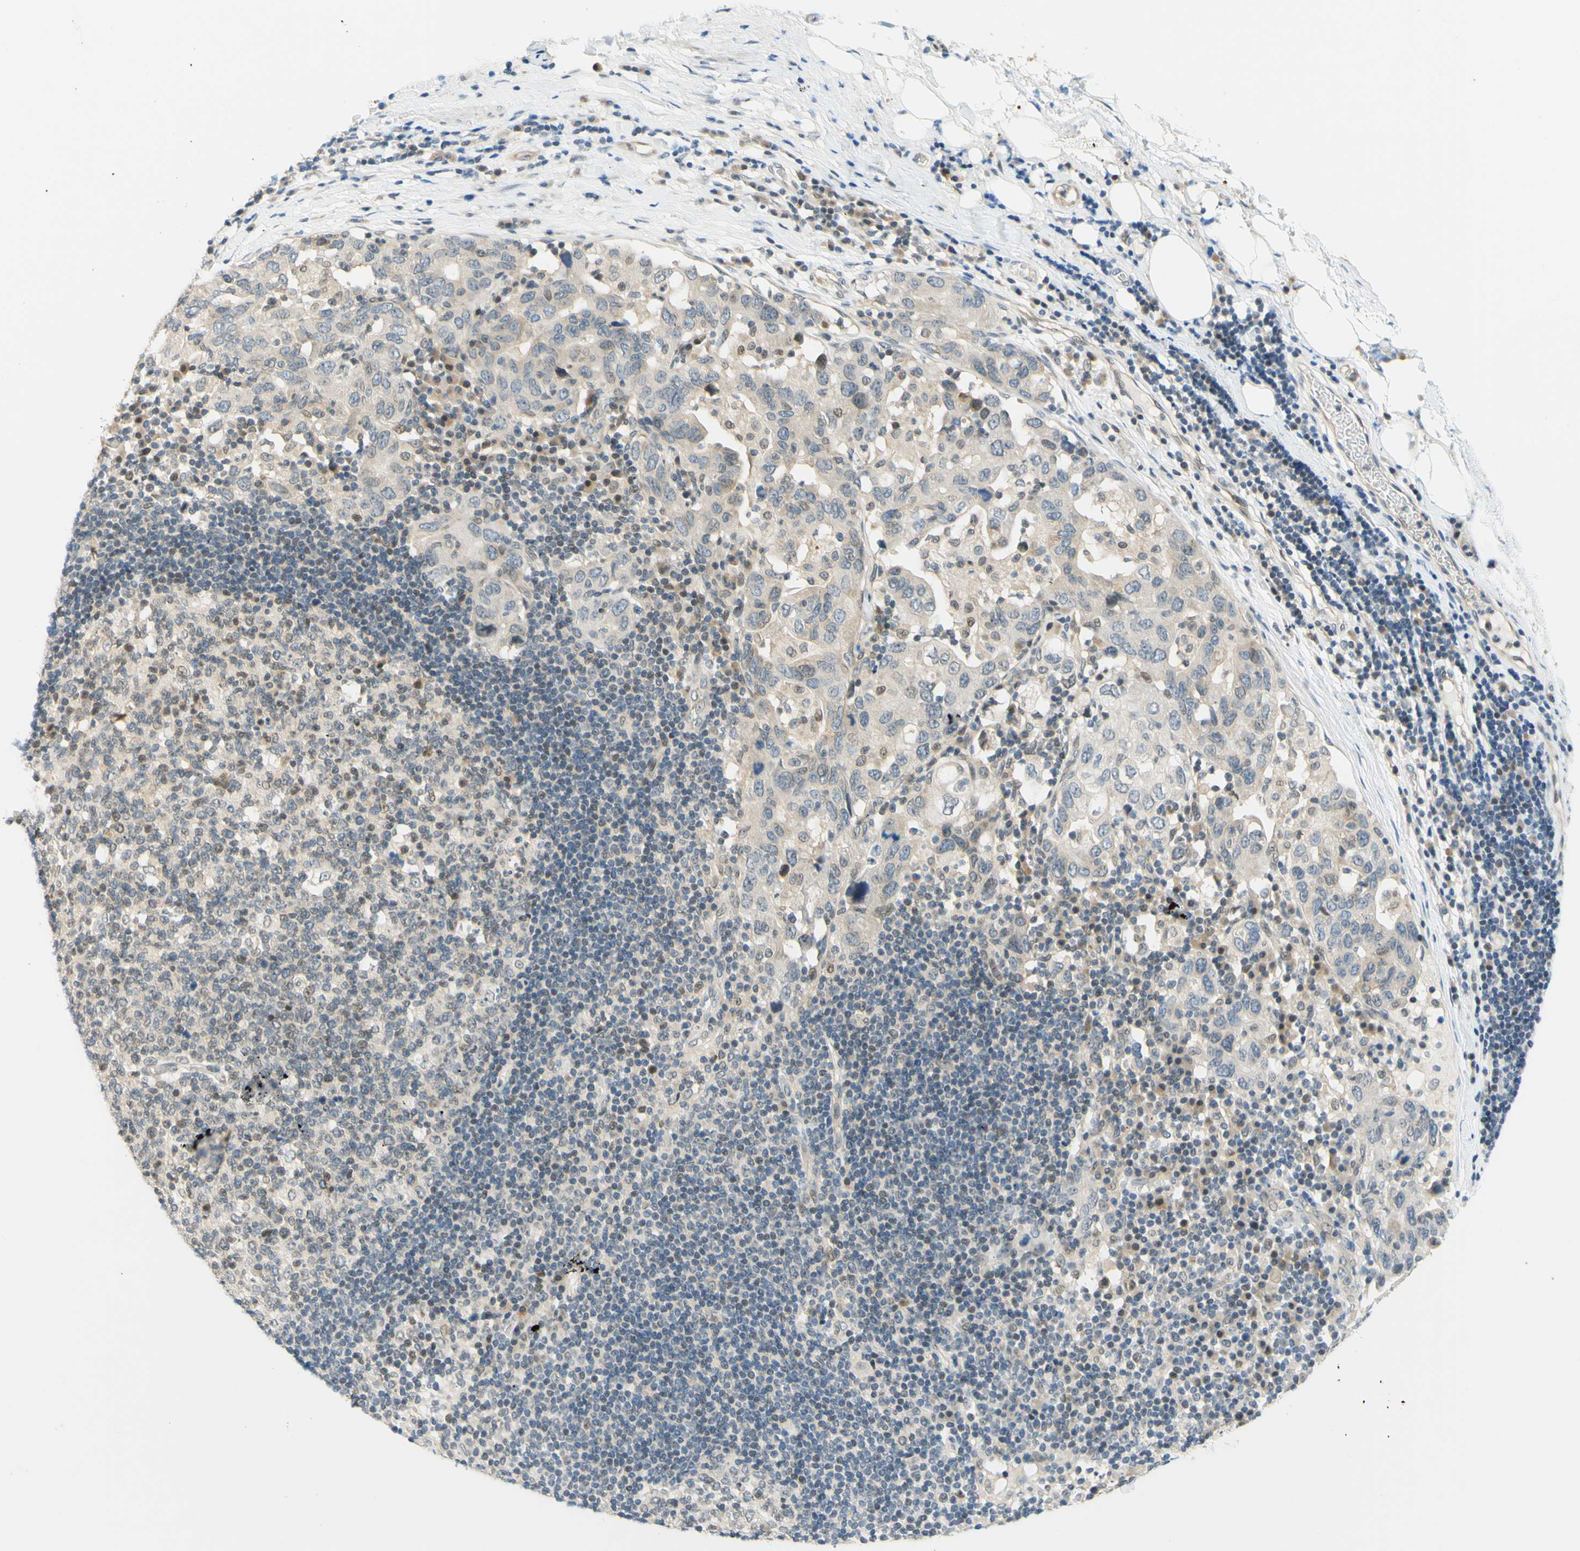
{"staining": {"intensity": "negative", "quantity": "none", "location": "none"}, "tissue": "adipose tissue", "cell_type": "Adipocytes", "image_type": "normal", "snomed": [{"axis": "morphology", "description": "Normal tissue, NOS"}, {"axis": "morphology", "description": "Adenocarcinoma, NOS"}, {"axis": "topography", "description": "Esophagus"}], "caption": "An IHC micrograph of normal adipose tissue is shown. There is no staining in adipocytes of adipose tissue. (DAB immunohistochemistry (IHC), high magnification).", "gene": "C2CD2L", "patient": {"sex": "male", "age": 62}}